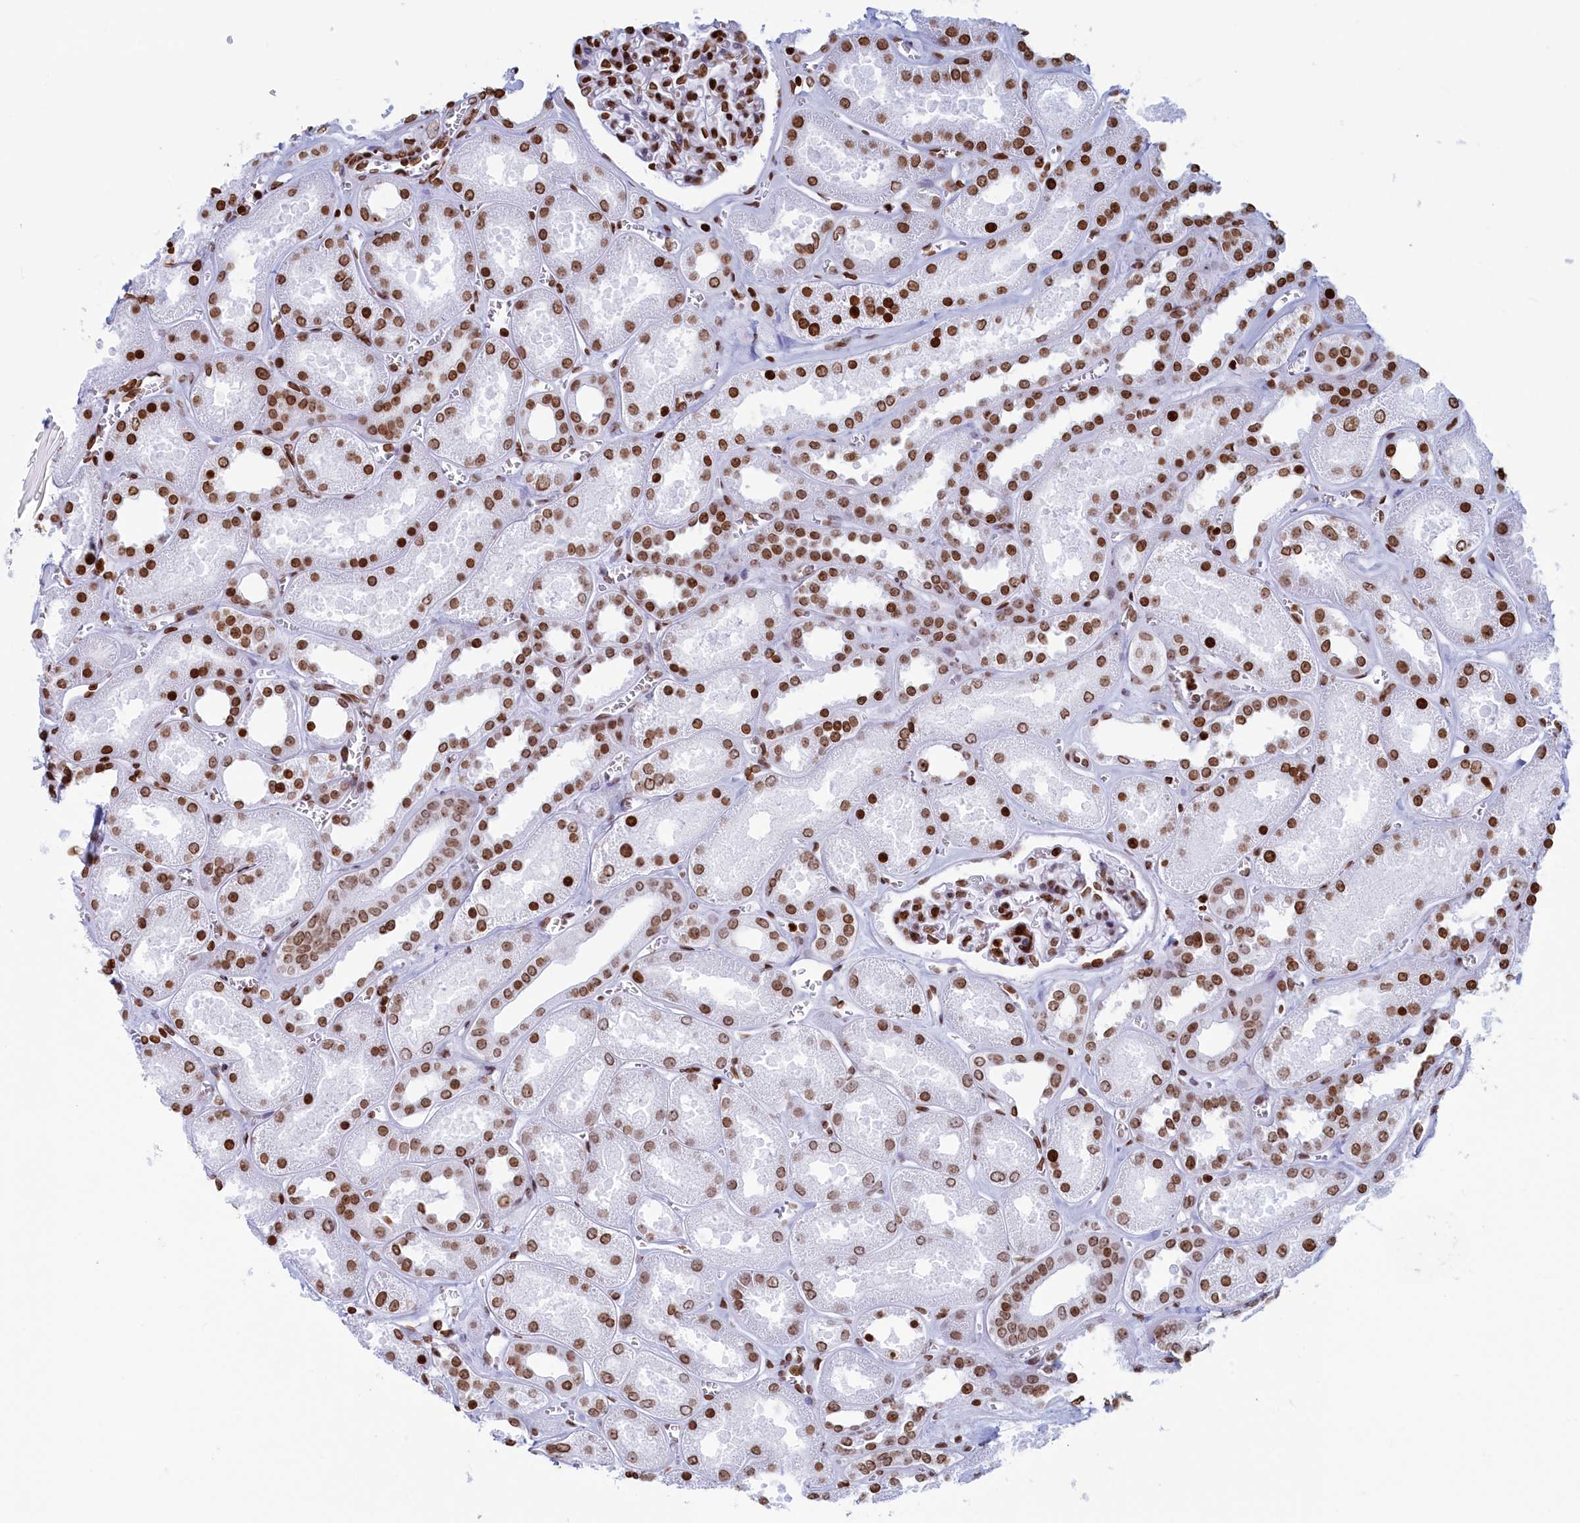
{"staining": {"intensity": "strong", "quantity": "25%-75%", "location": "nuclear"}, "tissue": "kidney", "cell_type": "Cells in glomeruli", "image_type": "normal", "snomed": [{"axis": "morphology", "description": "Normal tissue, NOS"}, {"axis": "morphology", "description": "Adenocarcinoma, NOS"}, {"axis": "topography", "description": "Kidney"}], "caption": "Human kidney stained with a brown dye displays strong nuclear positive expression in approximately 25%-75% of cells in glomeruli.", "gene": "APOBEC3A", "patient": {"sex": "female", "age": 68}}